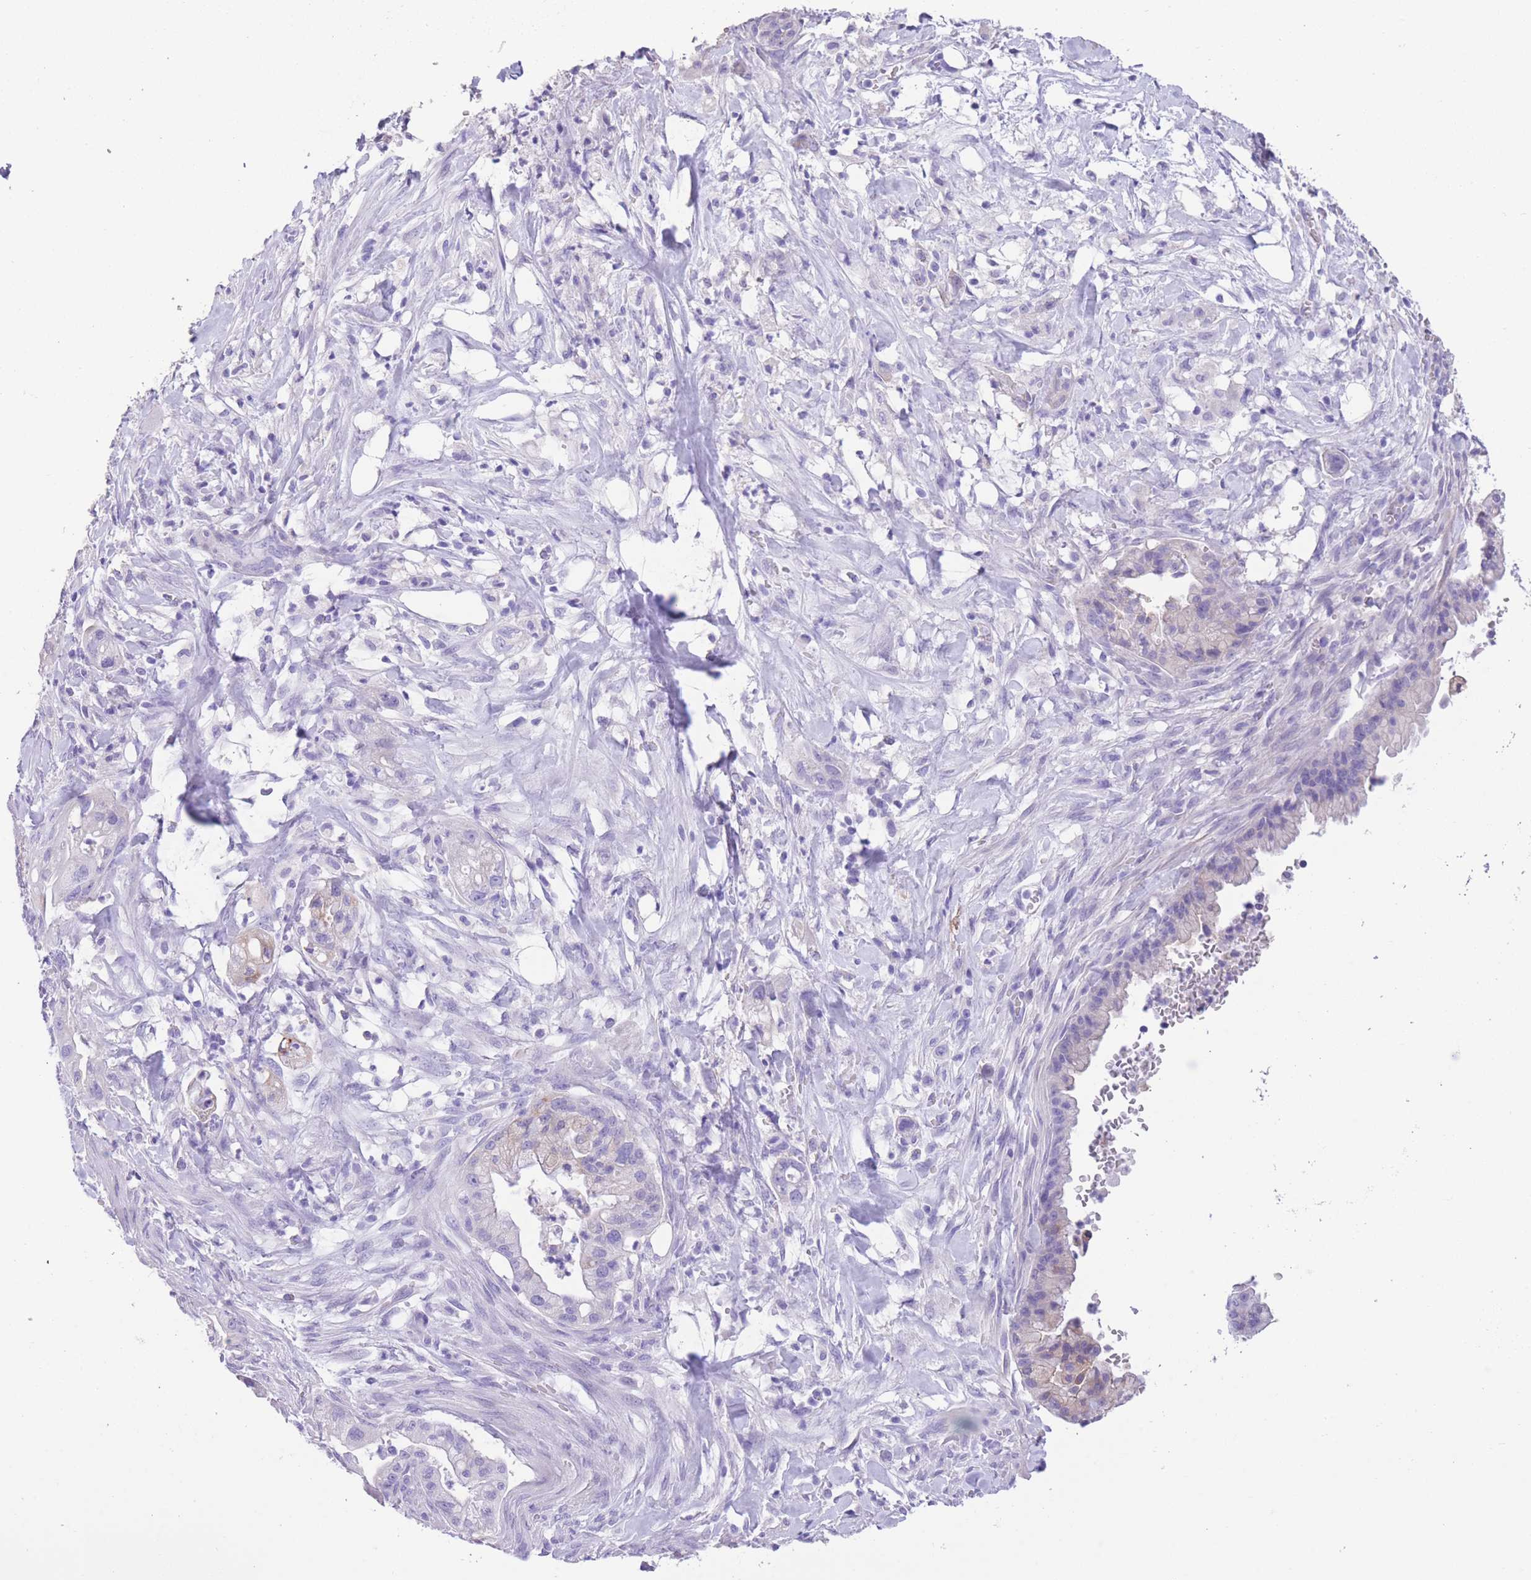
{"staining": {"intensity": "negative", "quantity": "none", "location": "none"}, "tissue": "pancreatic cancer", "cell_type": "Tumor cells", "image_type": "cancer", "snomed": [{"axis": "morphology", "description": "Adenocarcinoma, NOS"}, {"axis": "topography", "description": "Pancreas"}], "caption": "The photomicrograph exhibits no staining of tumor cells in pancreatic adenocarcinoma.", "gene": "RAI2", "patient": {"sex": "male", "age": 44}}